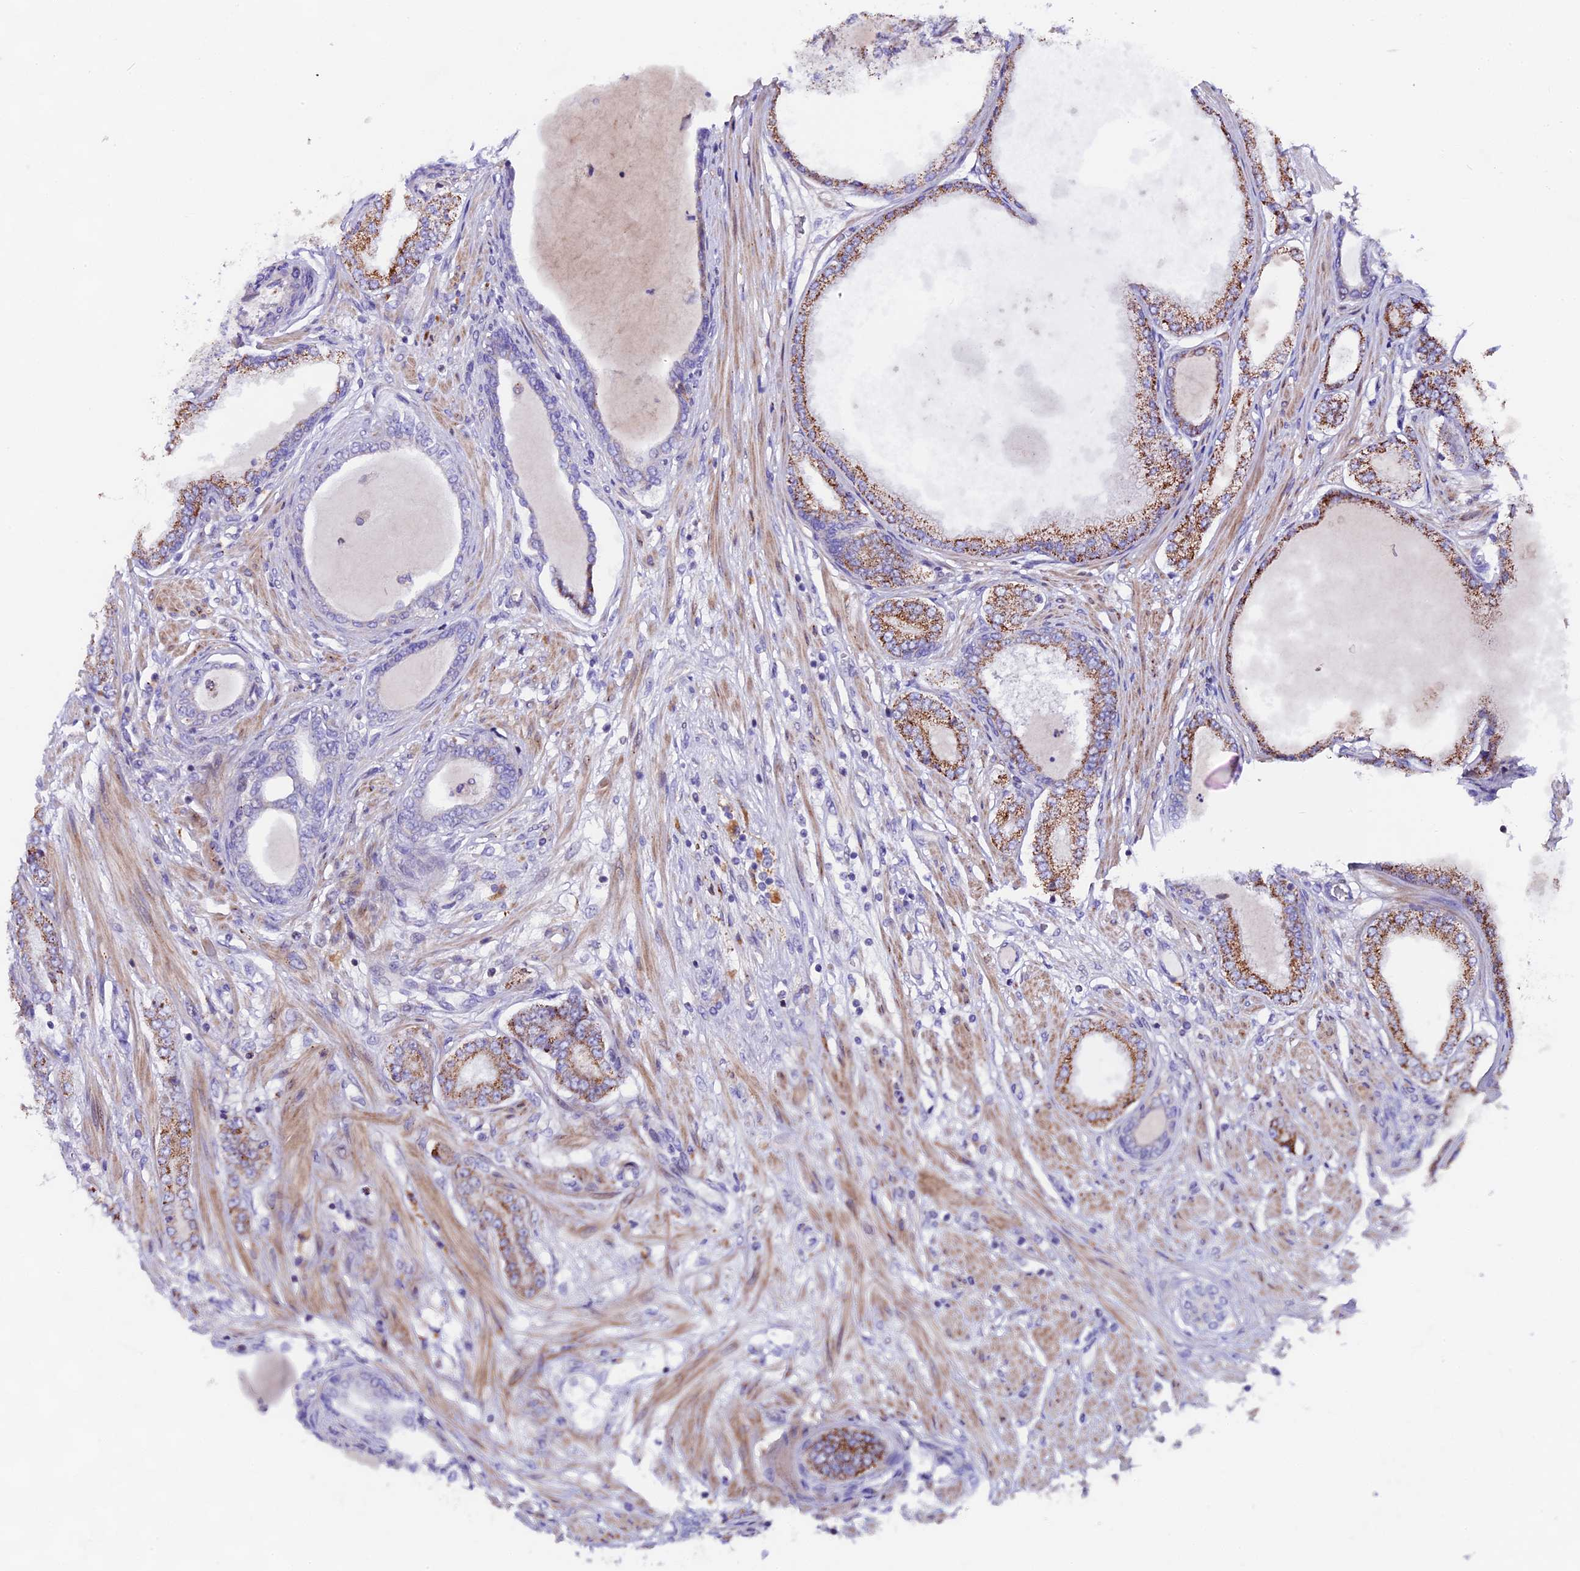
{"staining": {"intensity": "moderate", "quantity": "25%-75%", "location": "cytoplasmic/membranous"}, "tissue": "prostate cancer", "cell_type": "Tumor cells", "image_type": "cancer", "snomed": [{"axis": "morphology", "description": "Adenocarcinoma, Low grade"}, {"axis": "topography", "description": "Prostate"}], "caption": "Low-grade adenocarcinoma (prostate) stained with a protein marker demonstrates moderate staining in tumor cells.", "gene": "PIGU", "patient": {"sex": "male", "age": 63}}